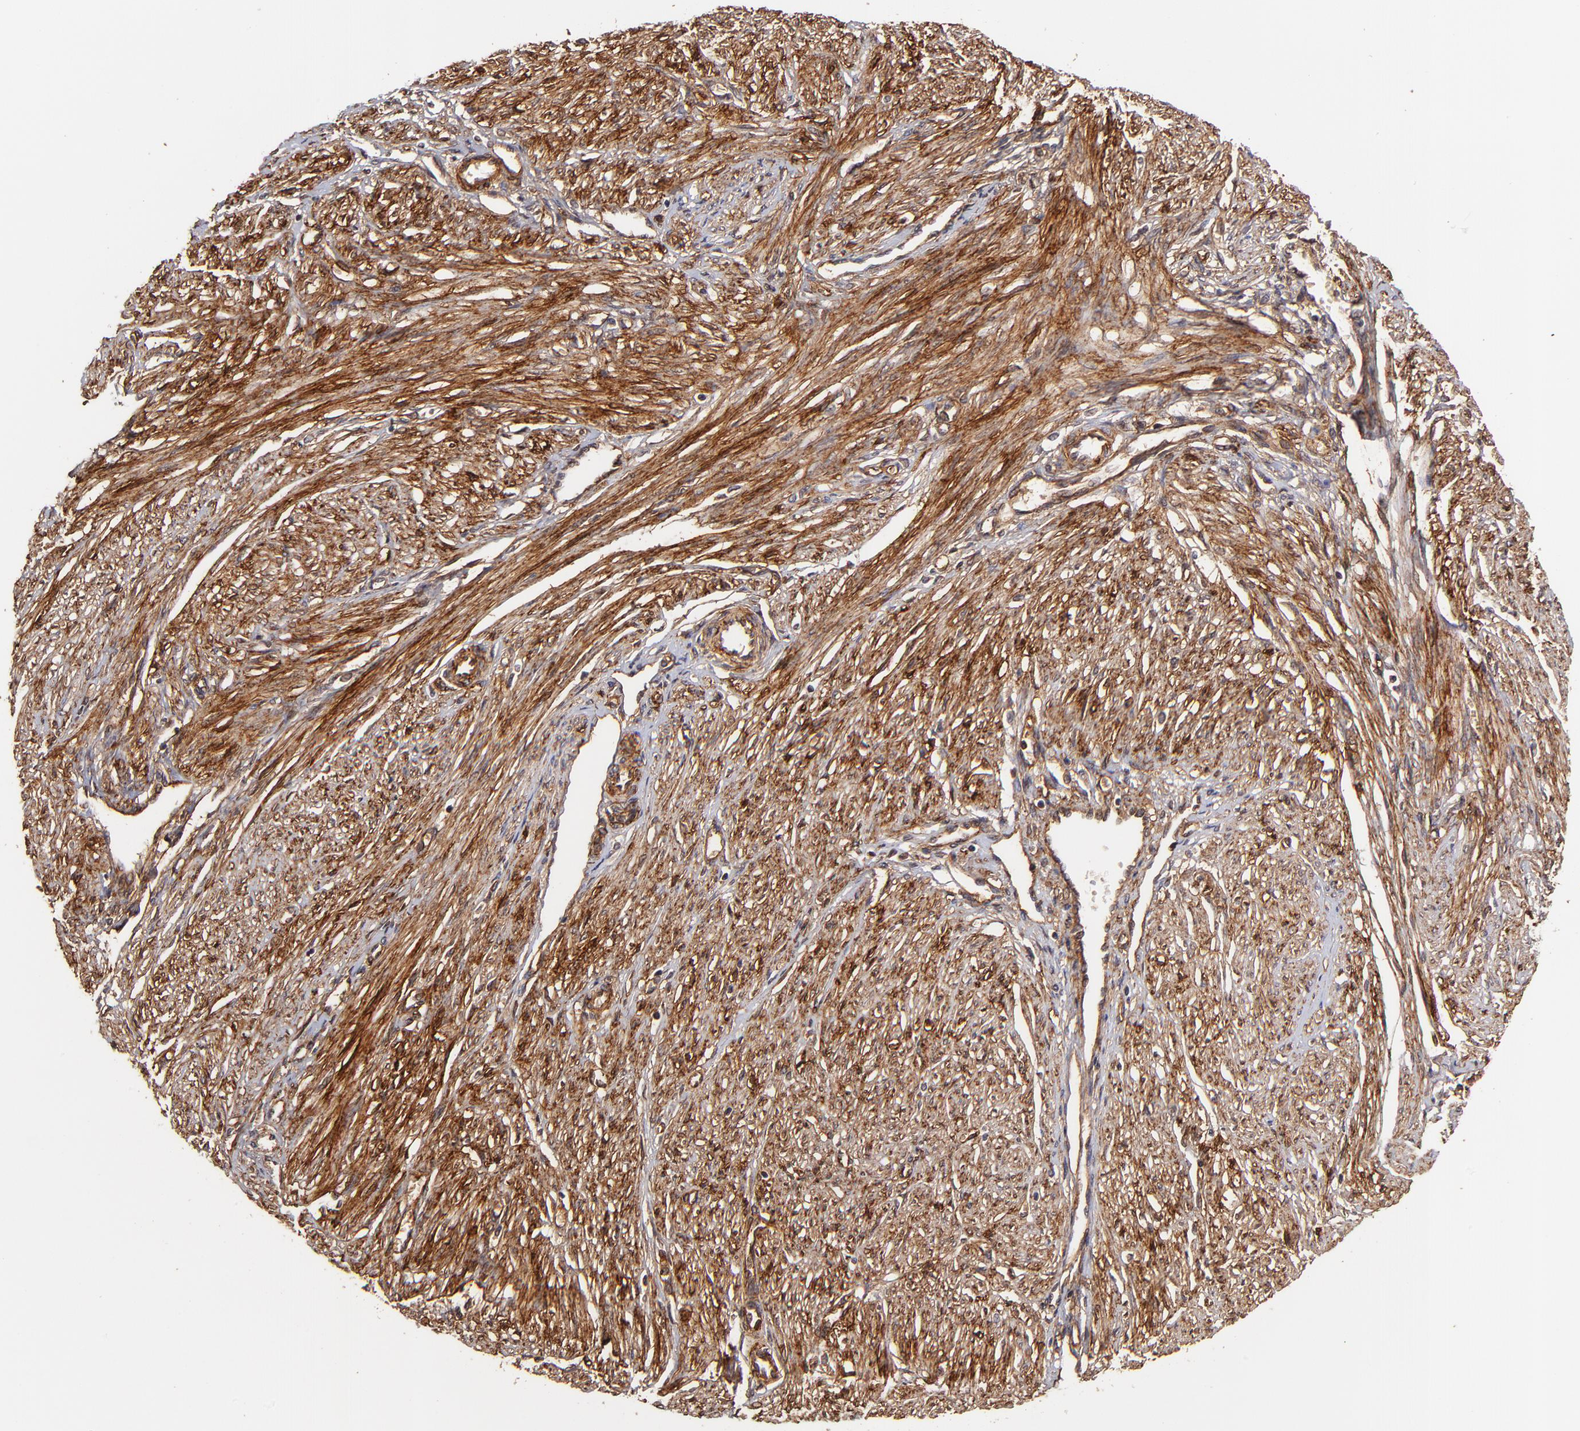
{"staining": {"intensity": "strong", "quantity": ">75%", "location": "cytoplasmic/membranous"}, "tissue": "endometrial cancer", "cell_type": "Tumor cells", "image_type": "cancer", "snomed": [{"axis": "morphology", "description": "Adenocarcinoma, NOS"}, {"axis": "topography", "description": "Endometrium"}], "caption": "Endometrial cancer (adenocarcinoma) stained with a protein marker shows strong staining in tumor cells.", "gene": "ITGB1", "patient": {"sex": "female", "age": 51}}